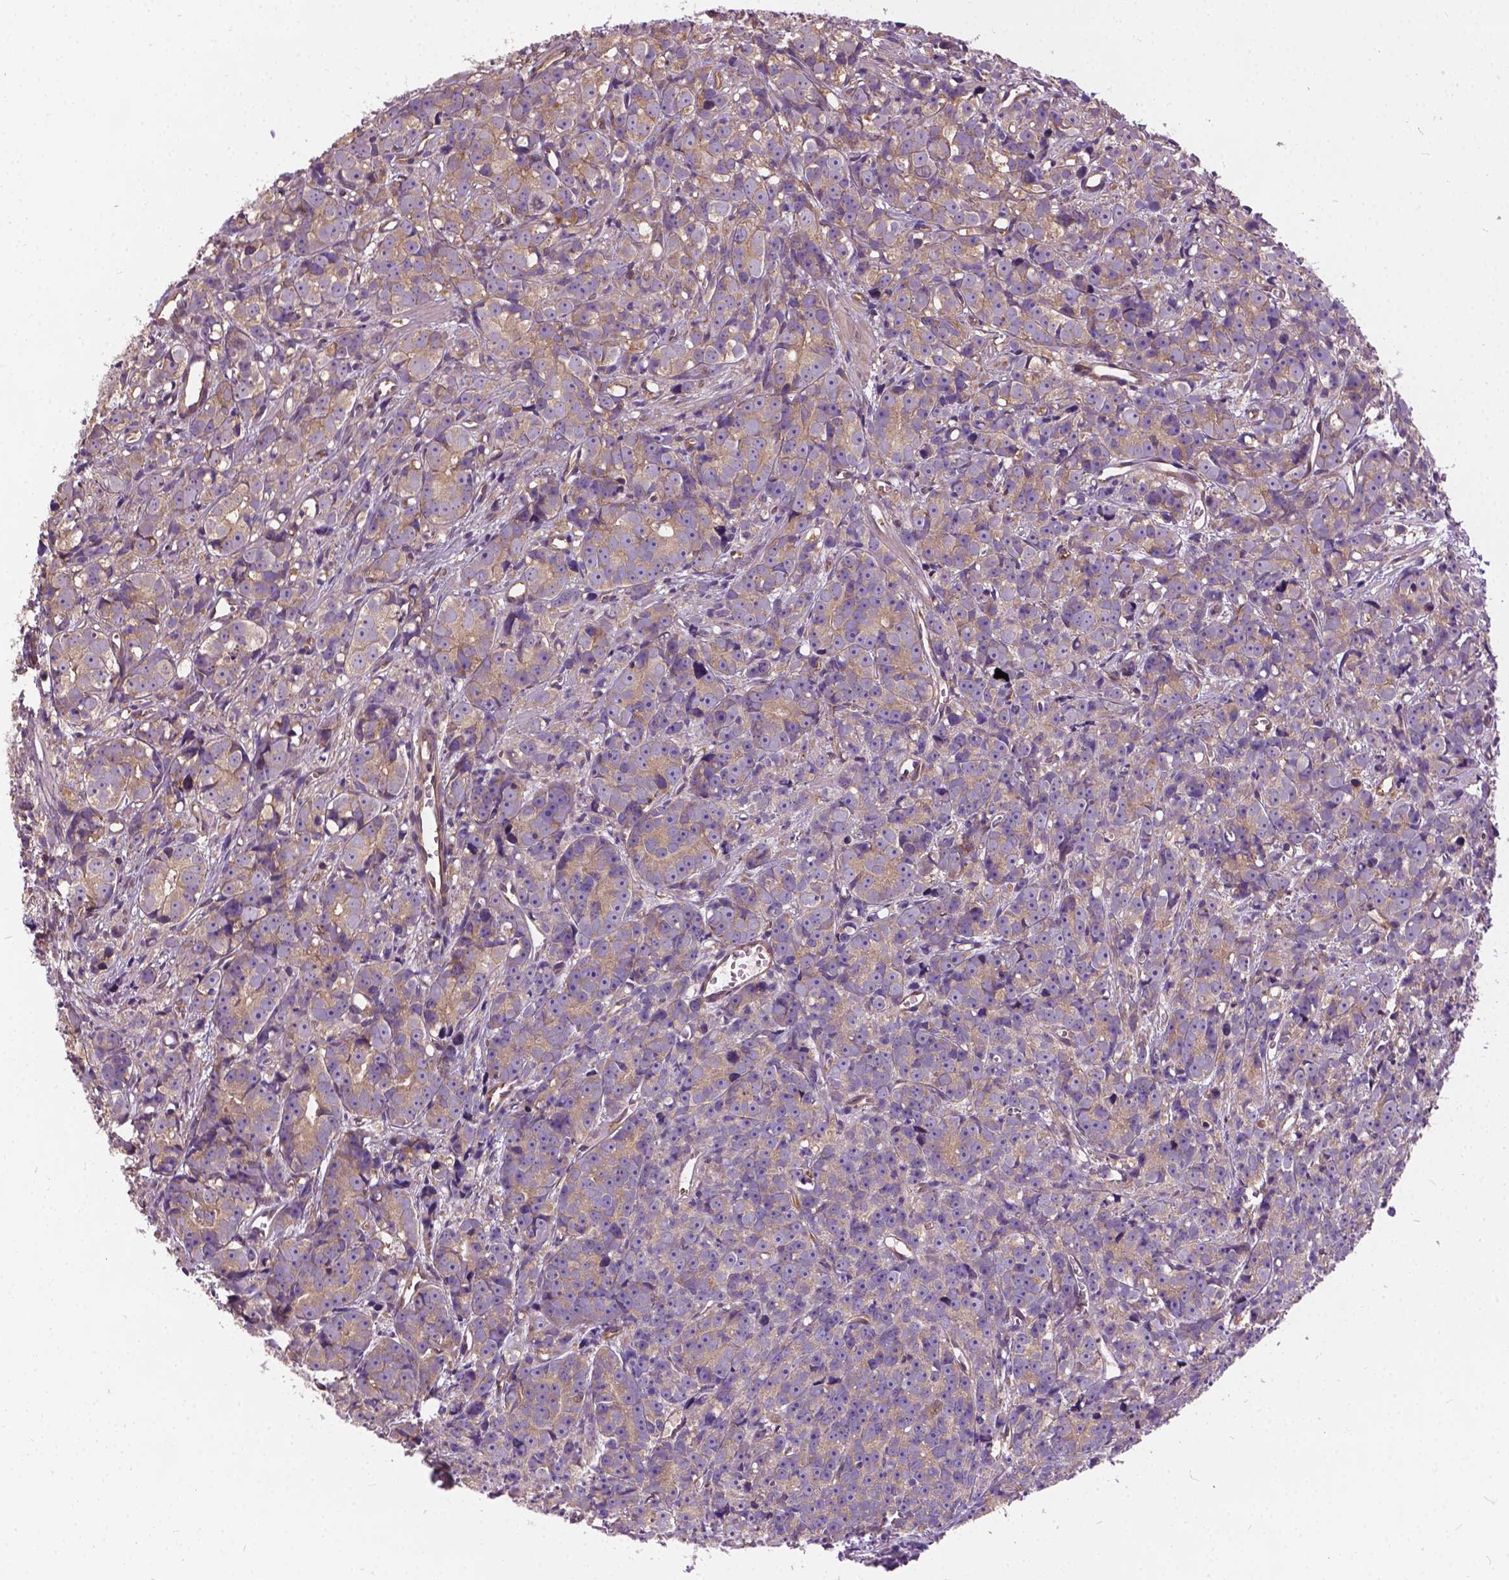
{"staining": {"intensity": "weak", "quantity": "25%-75%", "location": "cytoplasmic/membranous"}, "tissue": "prostate cancer", "cell_type": "Tumor cells", "image_type": "cancer", "snomed": [{"axis": "morphology", "description": "Adenocarcinoma, High grade"}, {"axis": "topography", "description": "Prostate"}], "caption": "Prostate high-grade adenocarcinoma tissue reveals weak cytoplasmic/membranous staining in about 25%-75% of tumor cells Nuclei are stained in blue.", "gene": "MZT1", "patient": {"sex": "male", "age": 77}}